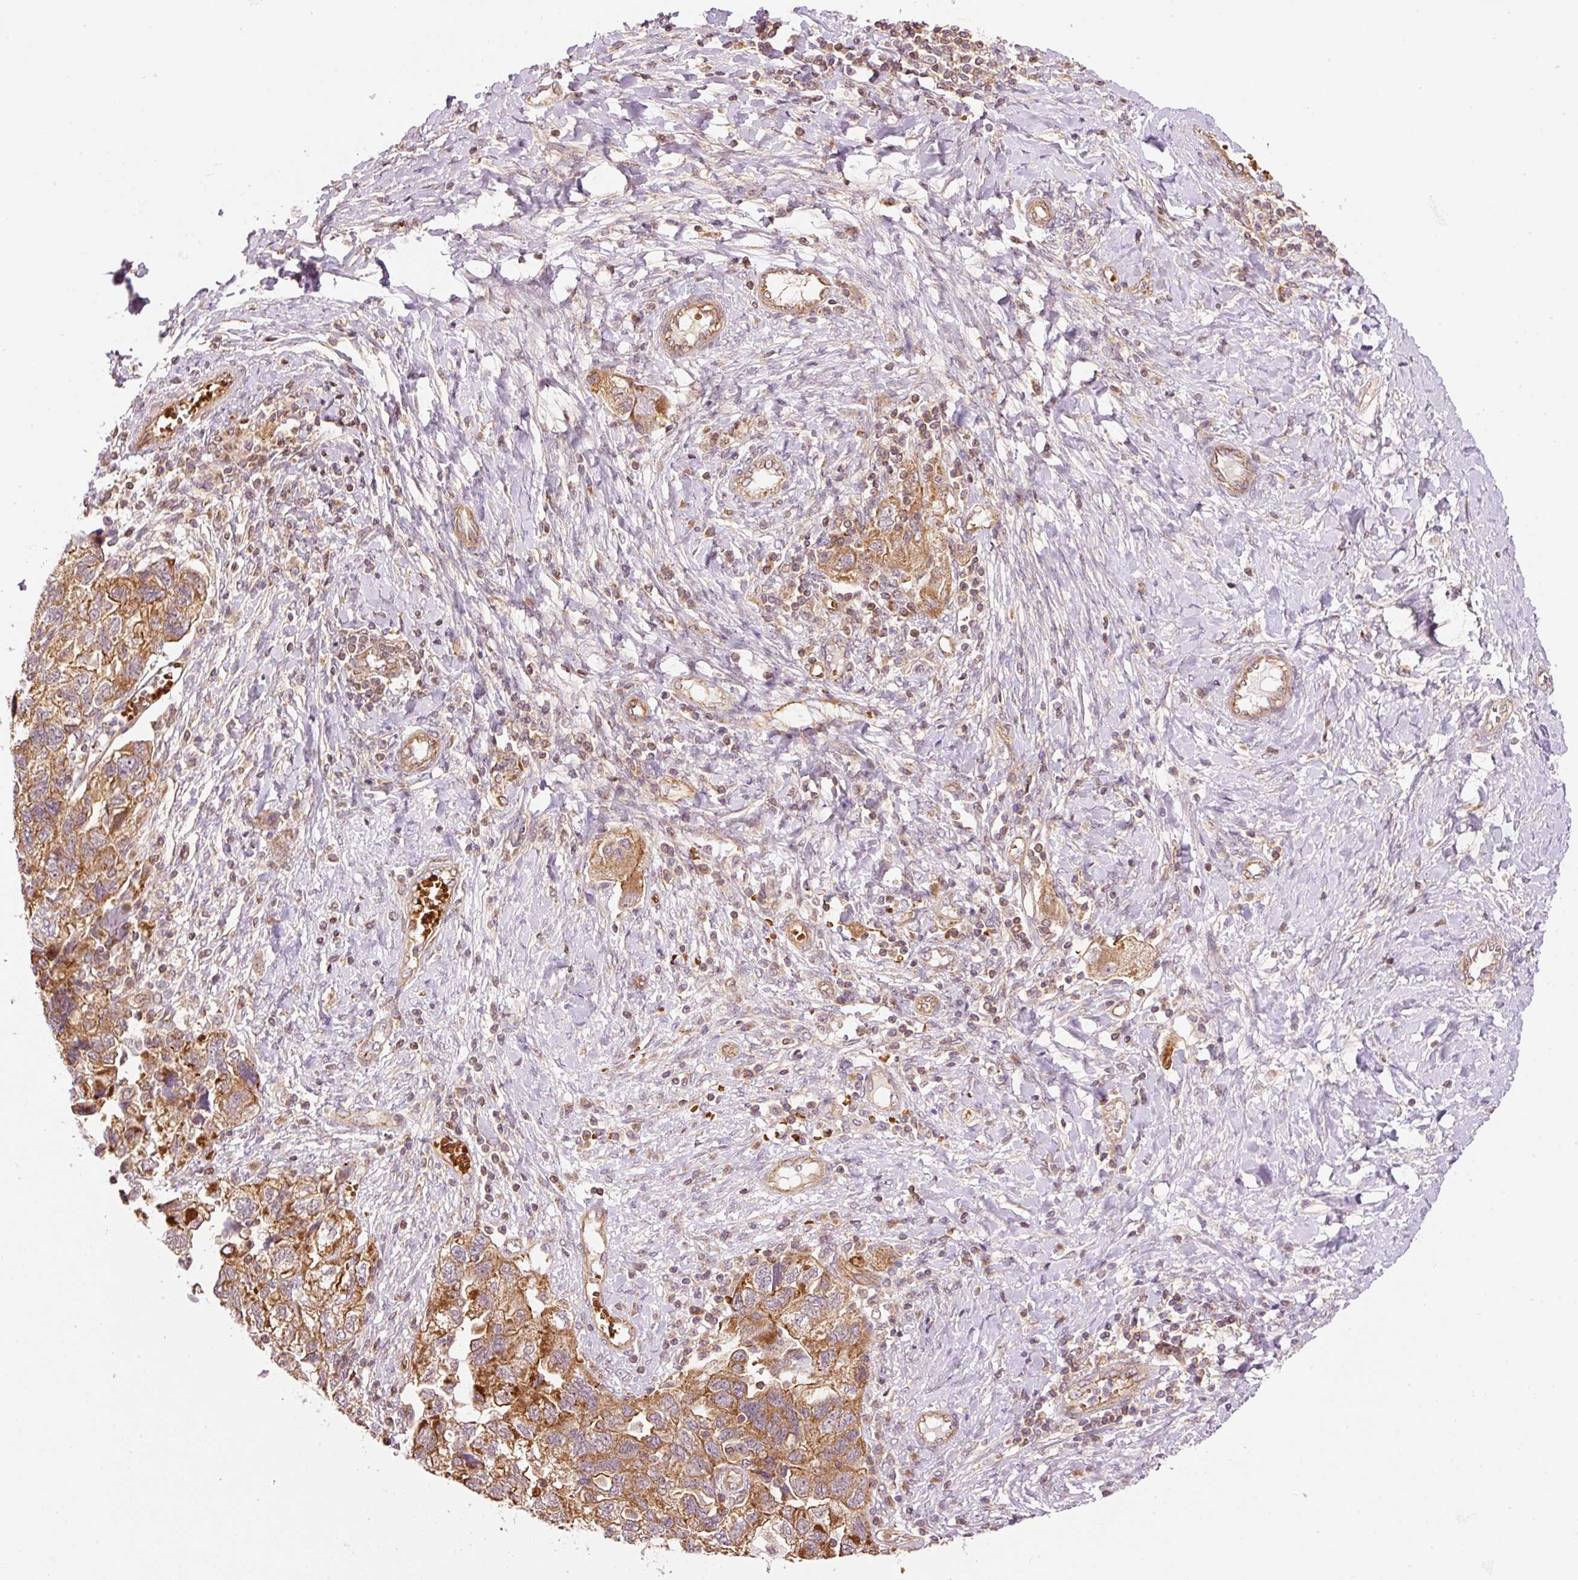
{"staining": {"intensity": "moderate", "quantity": ">75%", "location": "cytoplasmic/membranous"}, "tissue": "ovarian cancer", "cell_type": "Tumor cells", "image_type": "cancer", "snomed": [{"axis": "morphology", "description": "Carcinoma, NOS"}, {"axis": "morphology", "description": "Cystadenocarcinoma, serous, NOS"}, {"axis": "topography", "description": "Ovary"}], "caption": "Moderate cytoplasmic/membranous positivity is seen in about >75% of tumor cells in ovarian carcinoma. (brown staining indicates protein expression, while blue staining denotes nuclei).", "gene": "ADCY4", "patient": {"sex": "female", "age": 69}}